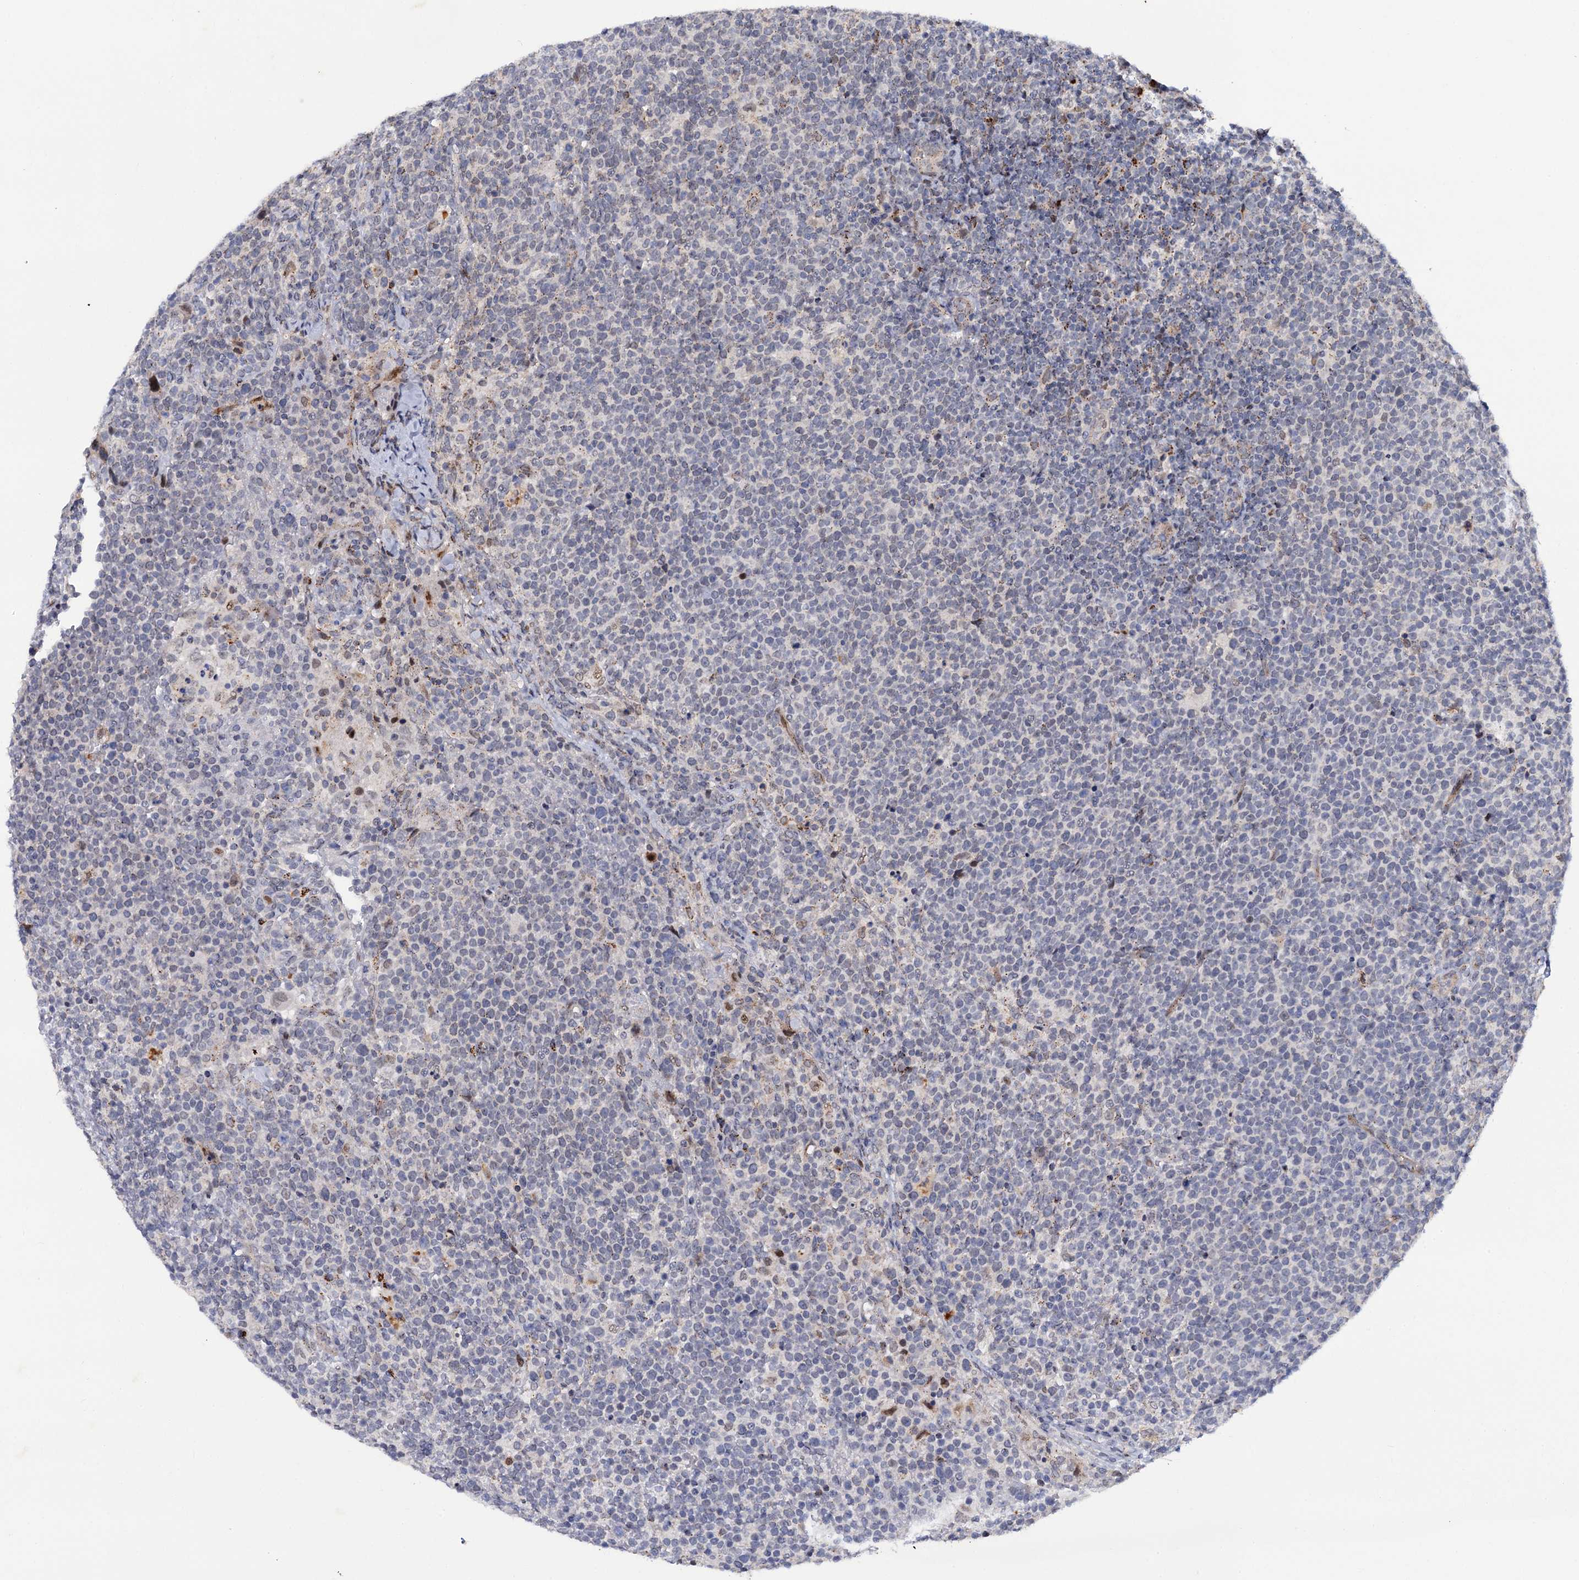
{"staining": {"intensity": "negative", "quantity": "none", "location": "none"}, "tissue": "lymphoma", "cell_type": "Tumor cells", "image_type": "cancer", "snomed": [{"axis": "morphology", "description": "Malignant lymphoma, non-Hodgkin's type, High grade"}, {"axis": "topography", "description": "Lymph node"}], "caption": "Lymphoma stained for a protein using immunohistochemistry (IHC) displays no positivity tumor cells.", "gene": "THAP2", "patient": {"sex": "male", "age": 61}}